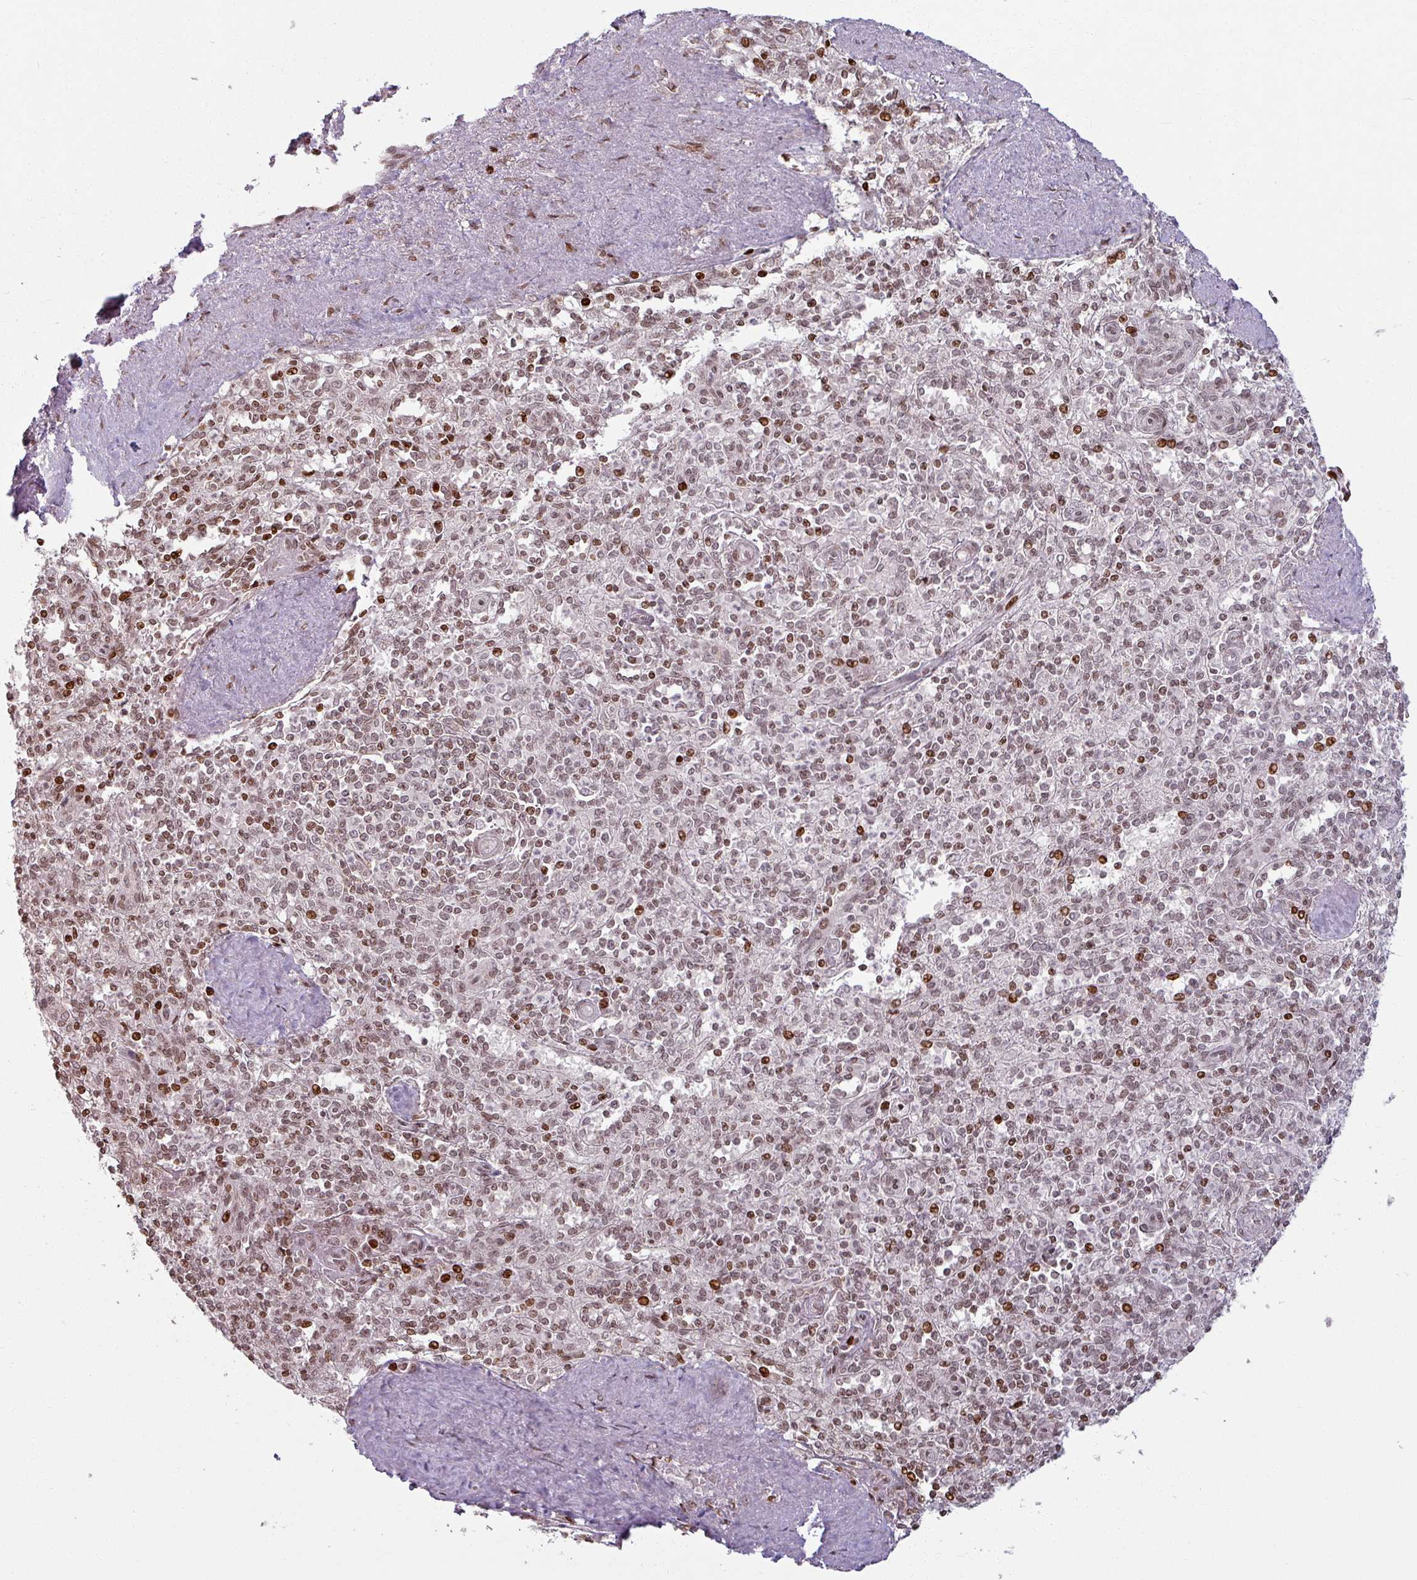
{"staining": {"intensity": "moderate", "quantity": ">75%", "location": "nuclear"}, "tissue": "spleen", "cell_type": "Cells in red pulp", "image_type": "normal", "snomed": [{"axis": "morphology", "description": "Normal tissue, NOS"}, {"axis": "topography", "description": "Spleen"}], "caption": "Protein expression analysis of benign spleen exhibits moderate nuclear expression in about >75% of cells in red pulp. (Brightfield microscopy of DAB IHC at high magnification).", "gene": "NCOR1", "patient": {"sex": "female", "age": 70}}